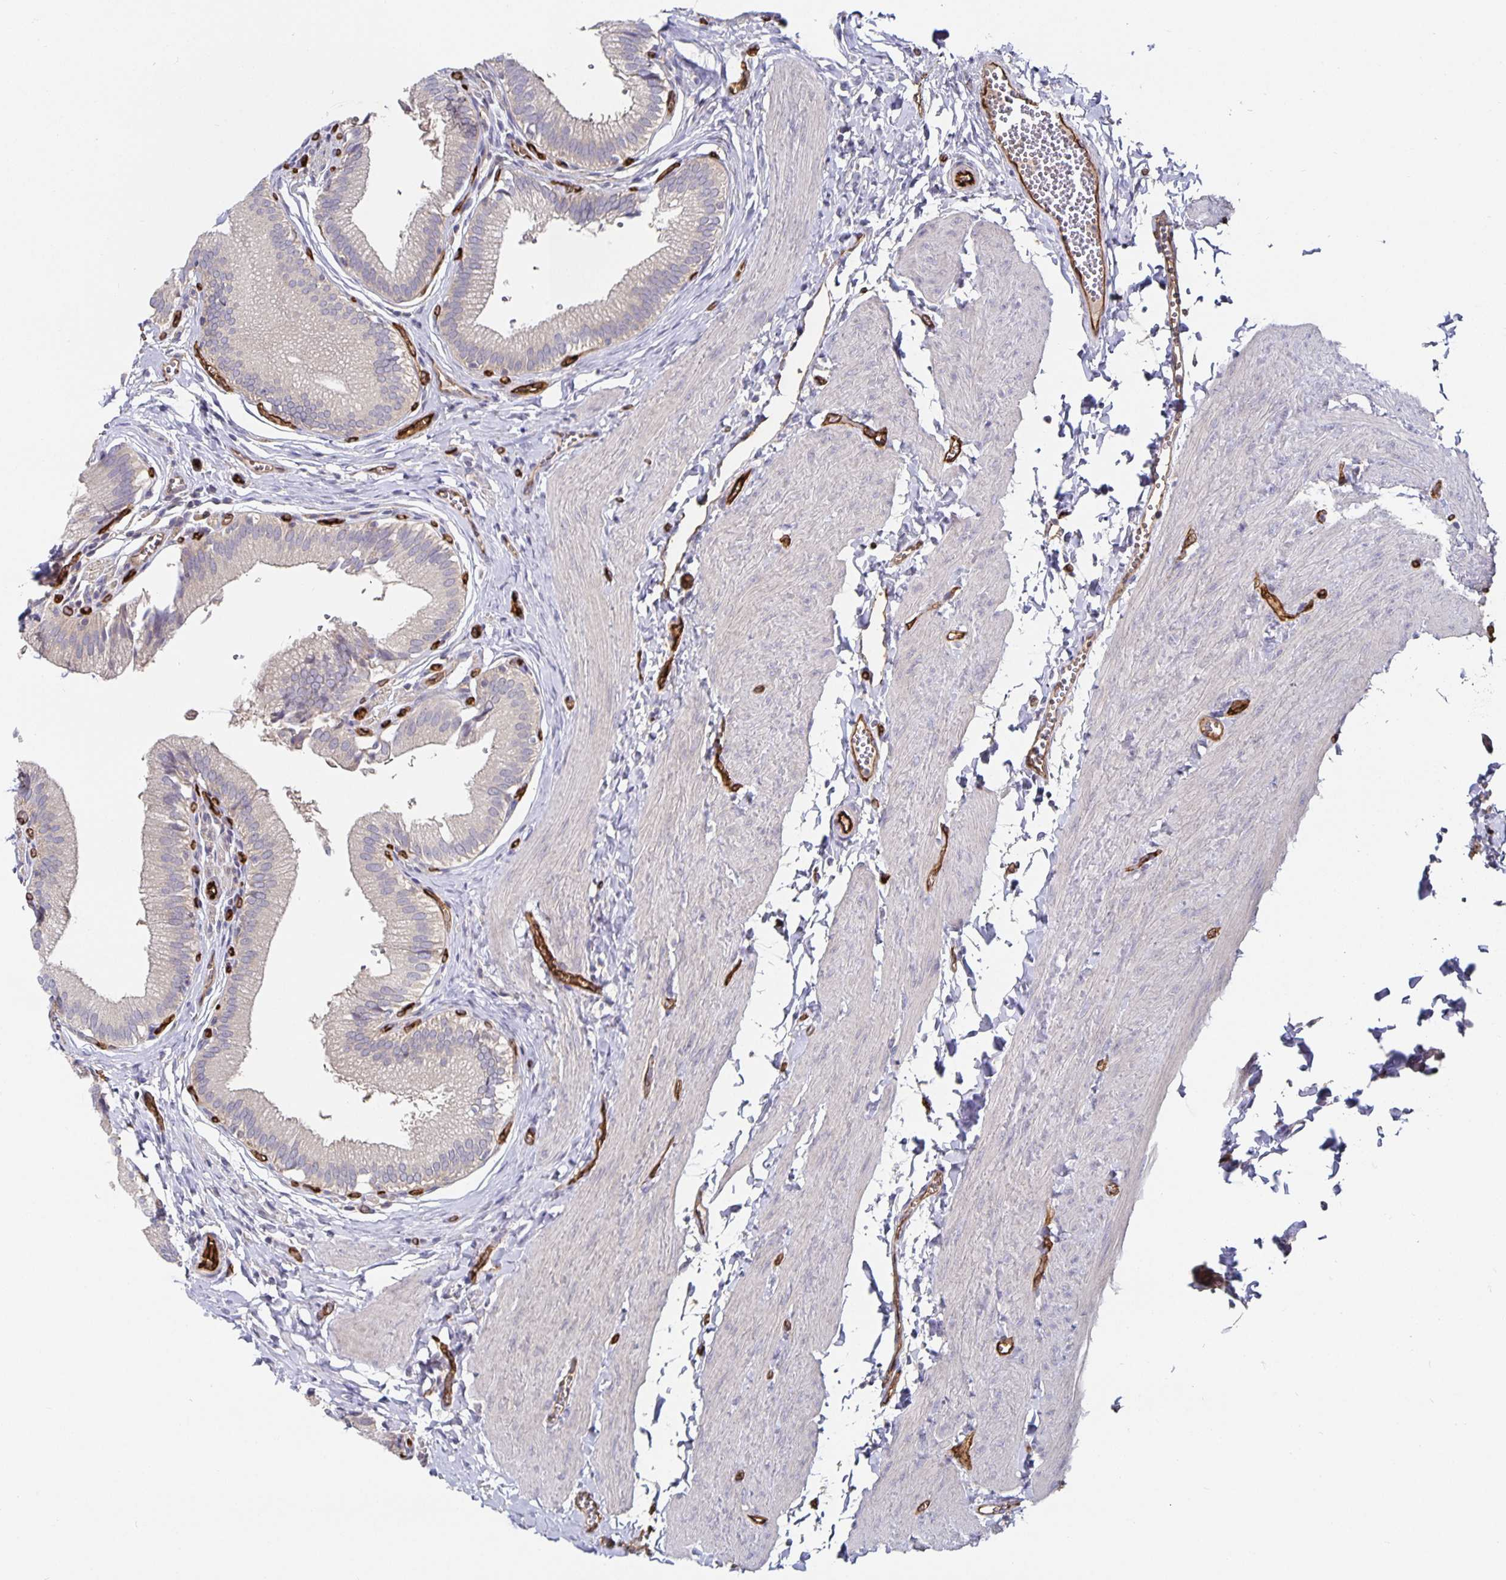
{"staining": {"intensity": "negative", "quantity": "none", "location": "none"}, "tissue": "gallbladder", "cell_type": "Glandular cells", "image_type": "normal", "snomed": [{"axis": "morphology", "description": "Normal tissue, NOS"}, {"axis": "topography", "description": "Gallbladder"}, {"axis": "topography", "description": "Peripheral nerve tissue"}], "caption": "The immunohistochemistry (IHC) histopathology image has no significant staining in glandular cells of gallbladder. The staining is performed using DAB brown chromogen with nuclei counter-stained in using hematoxylin.", "gene": "PODXL", "patient": {"sex": "male", "age": 17}}